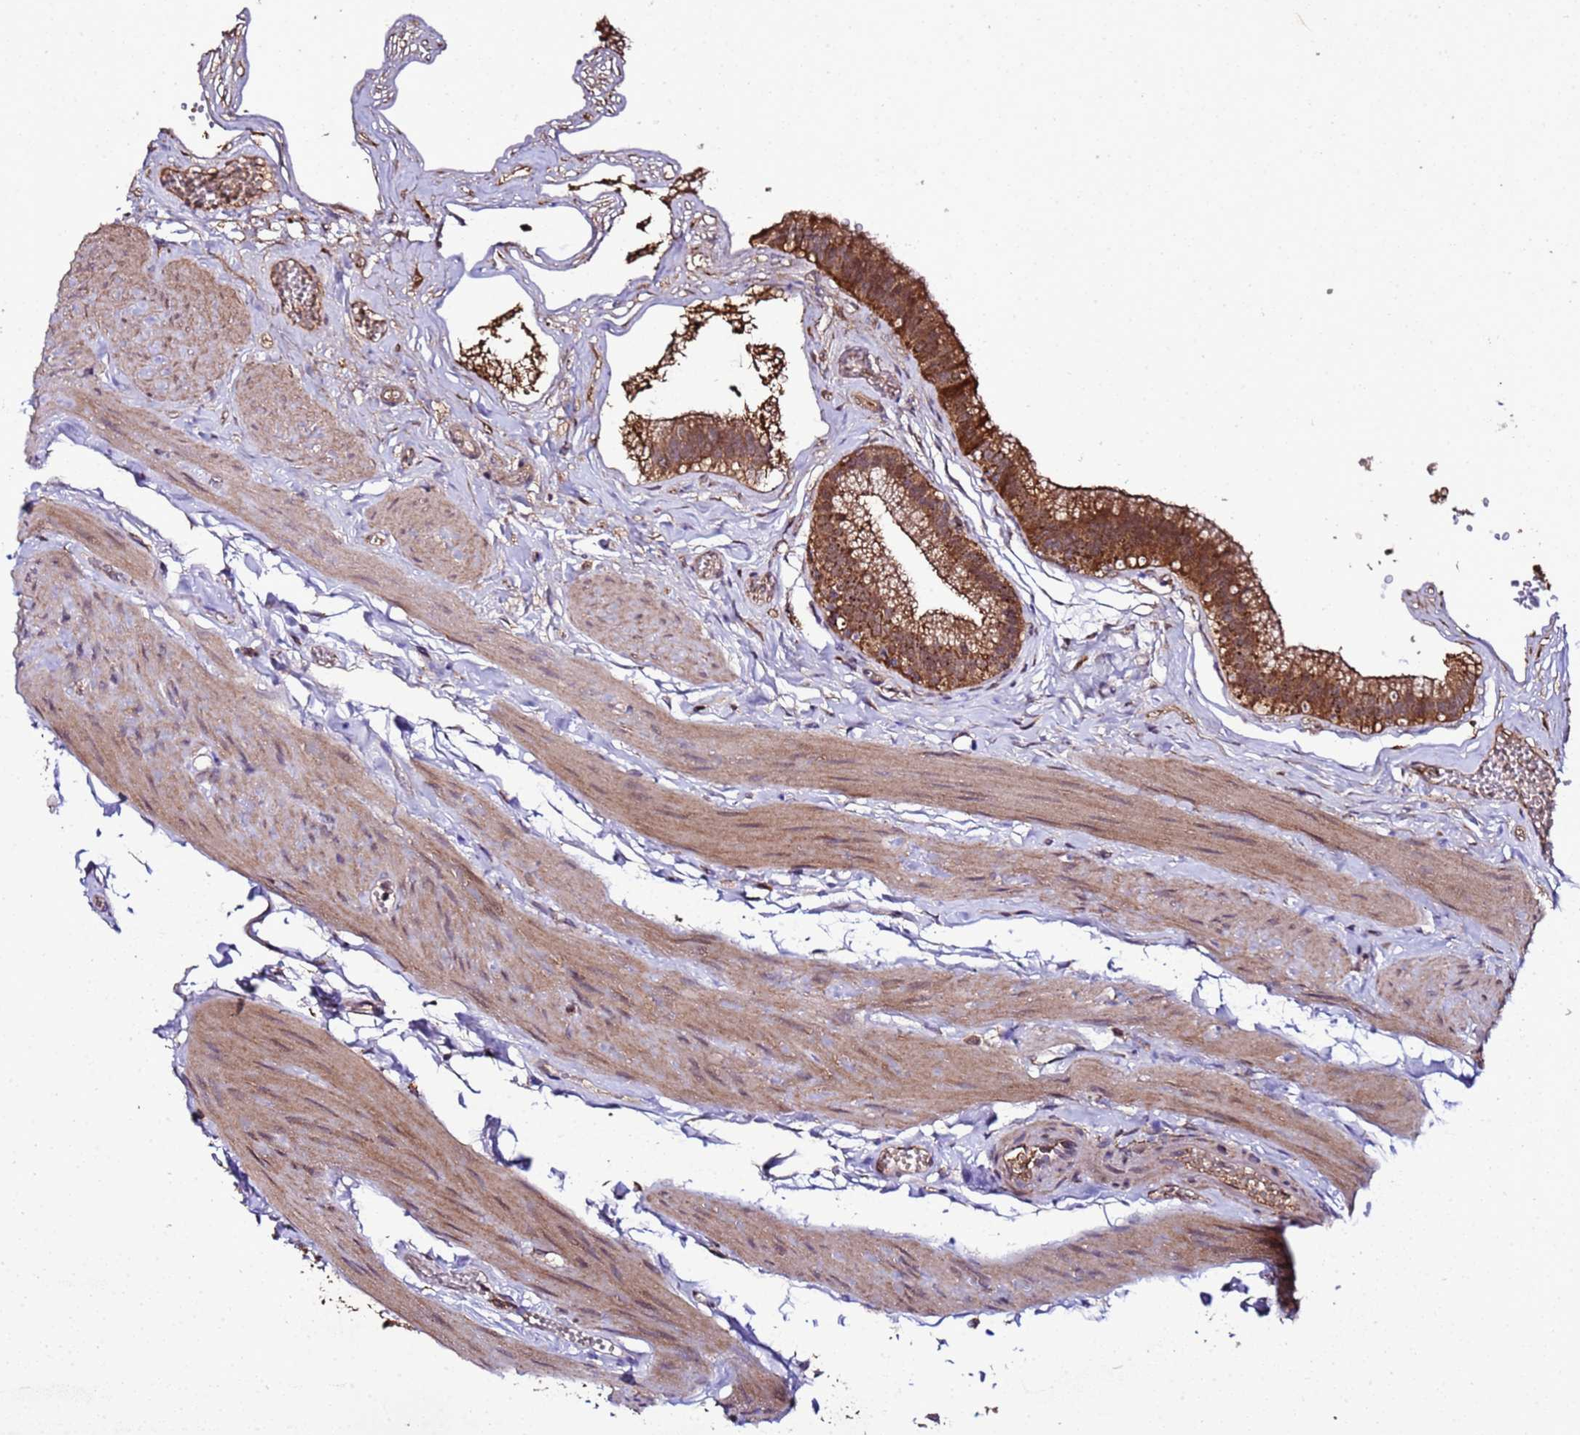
{"staining": {"intensity": "strong", "quantity": ">75%", "location": "cytoplasmic/membranous"}, "tissue": "gallbladder", "cell_type": "Glandular cells", "image_type": "normal", "snomed": [{"axis": "morphology", "description": "Normal tissue, NOS"}, {"axis": "topography", "description": "Gallbladder"}], "caption": "Immunohistochemical staining of unremarkable human gallbladder shows >75% levels of strong cytoplasmic/membranous protein staining in approximately >75% of glandular cells. Using DAB (brown) and hematoxylin (blue) stains, captured at high magnification using brightfield microscopy.", "gene": "HSPBAP1", "patient": {"sex": "female", "age": 54}}